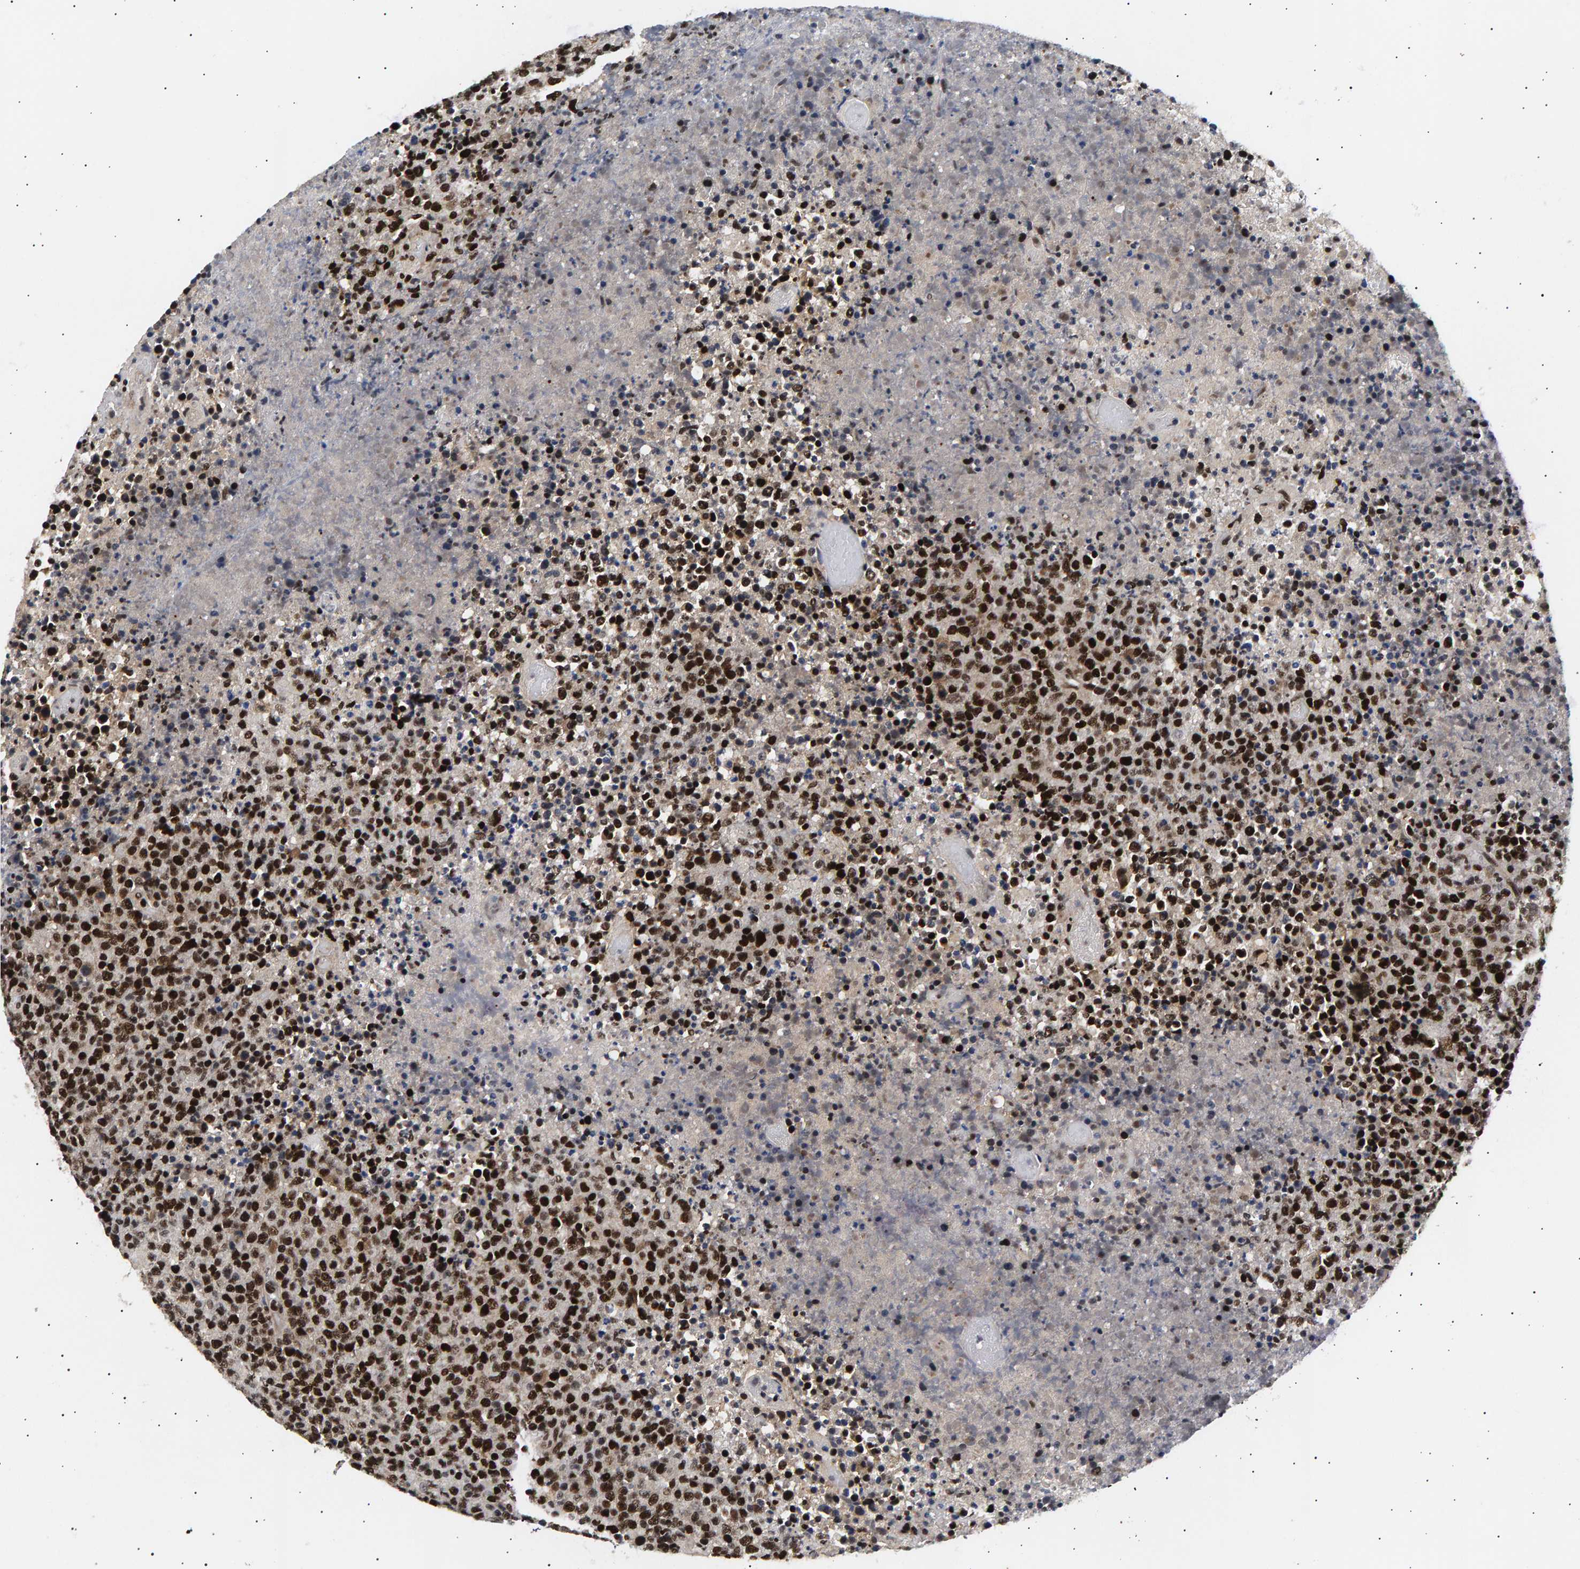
{"staining": {"intensity": "strong", "quantity": ">75%", "location": "nuclear"}, "tissue": "lymphoma", "cell_type": "Tumor cells", "image_type": "cancer", "snomed": [{"axis": "morphology", "description": "Malignant lymphoma, non-Hodgkin's type, High grade"}, {"axis": "topography", "description": "Lymph node"}], "caption": "Lymphoma was stained to show a protein in brown. There is high levels of strong nuclear staining in approximately >75% of tumor cells. Nuclei are stained in blue.", "gene": "ANKRD40", "patient": {"sex": "male", "age": 13}}